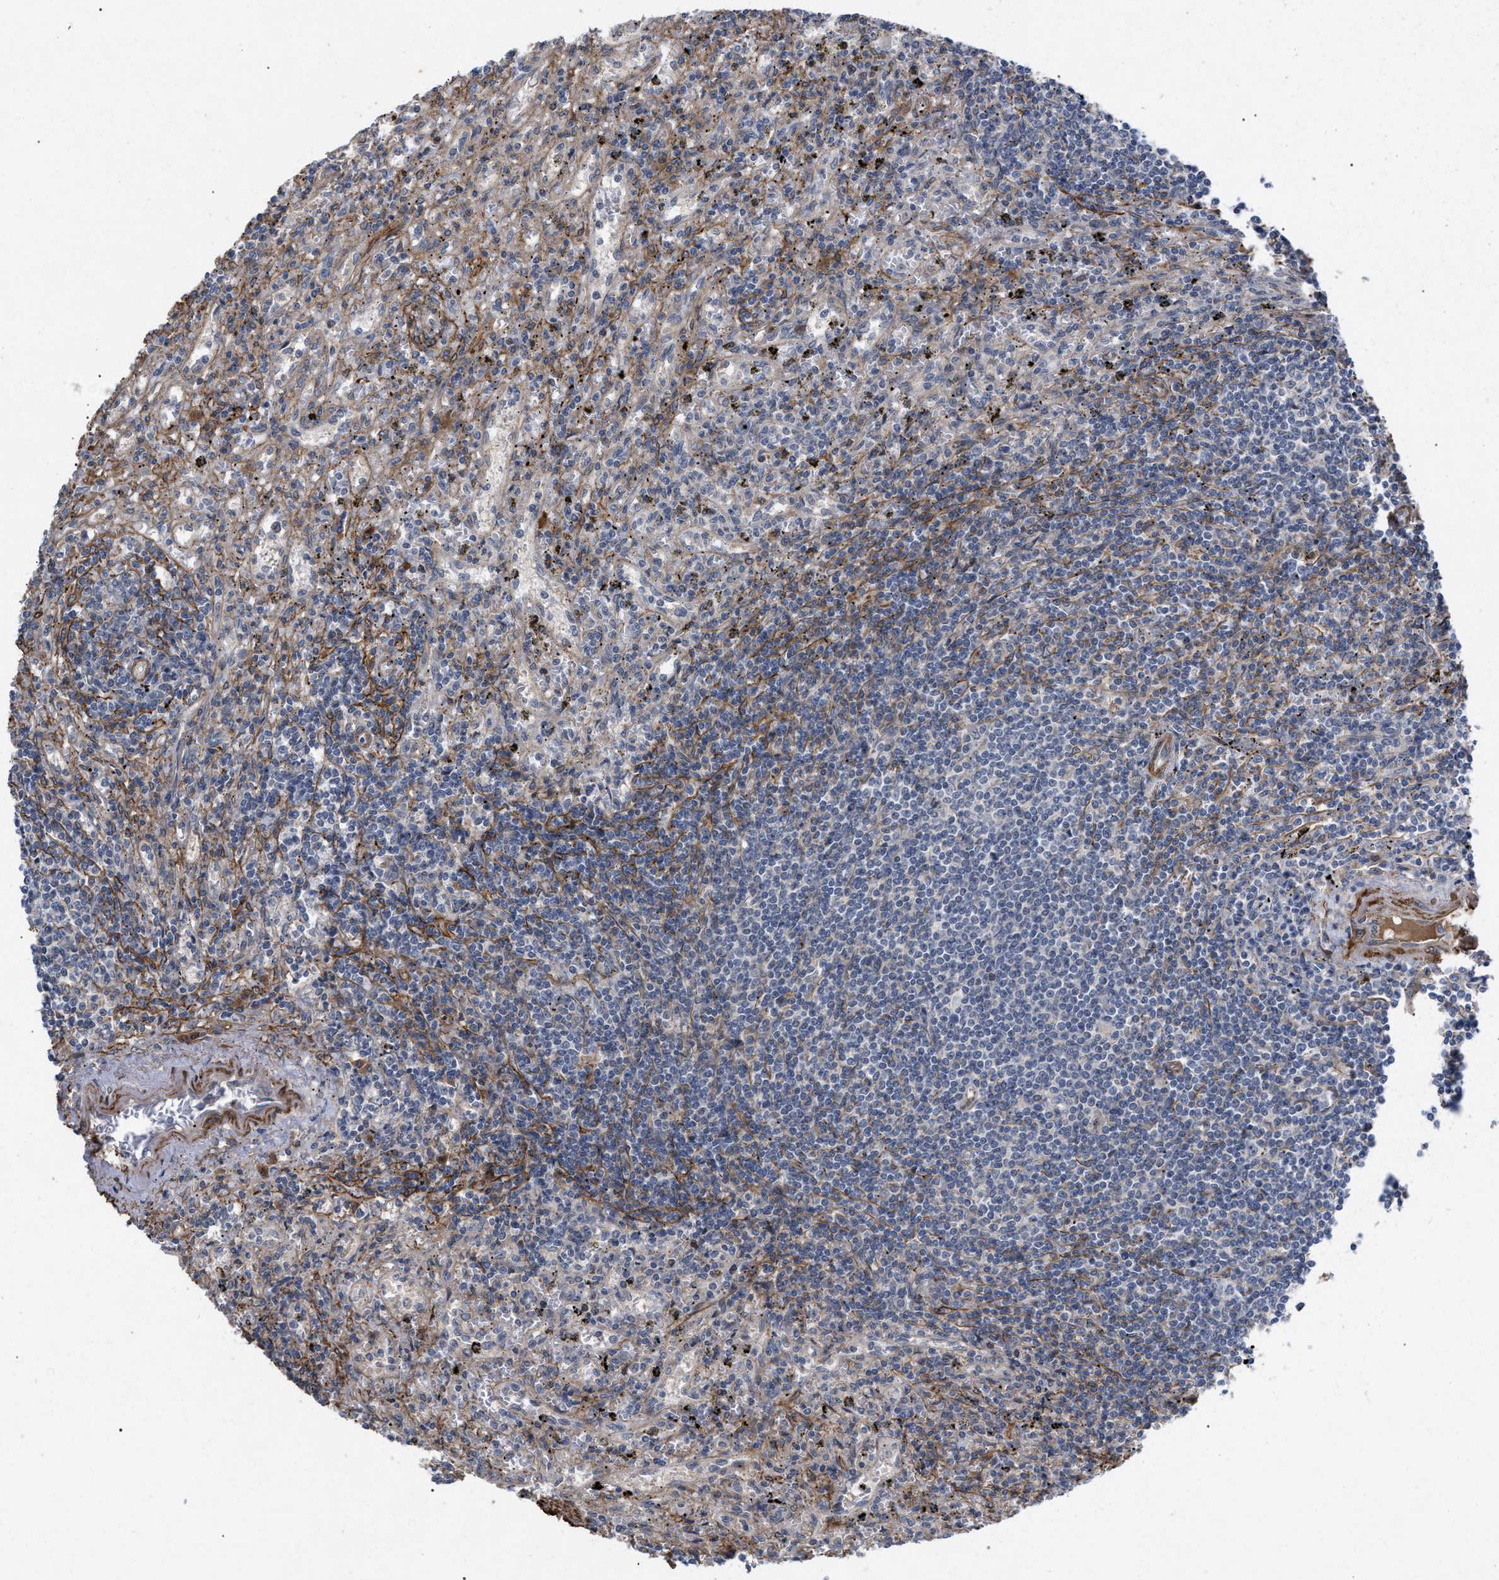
{"staining": {"intensity": "negative", "quantity": "none", "location": "none"}, "tissue": "lymphoma", "cell_type": "Tumor cells", "image_type": "cancer", "snomed": [{"axis": "morphology", "description": "Malignant lymphoma, non-Hodgkin's type, Low grade"}, {"axis": "topography", "description": "Spleen"}], "caption": "An IHC histopathology image of lymphoma is shown. There is no staining in tumor cells of lymphoma.", "gene": "ST6GALNAC6", "patient": {"sex": "male", "age": 76}}